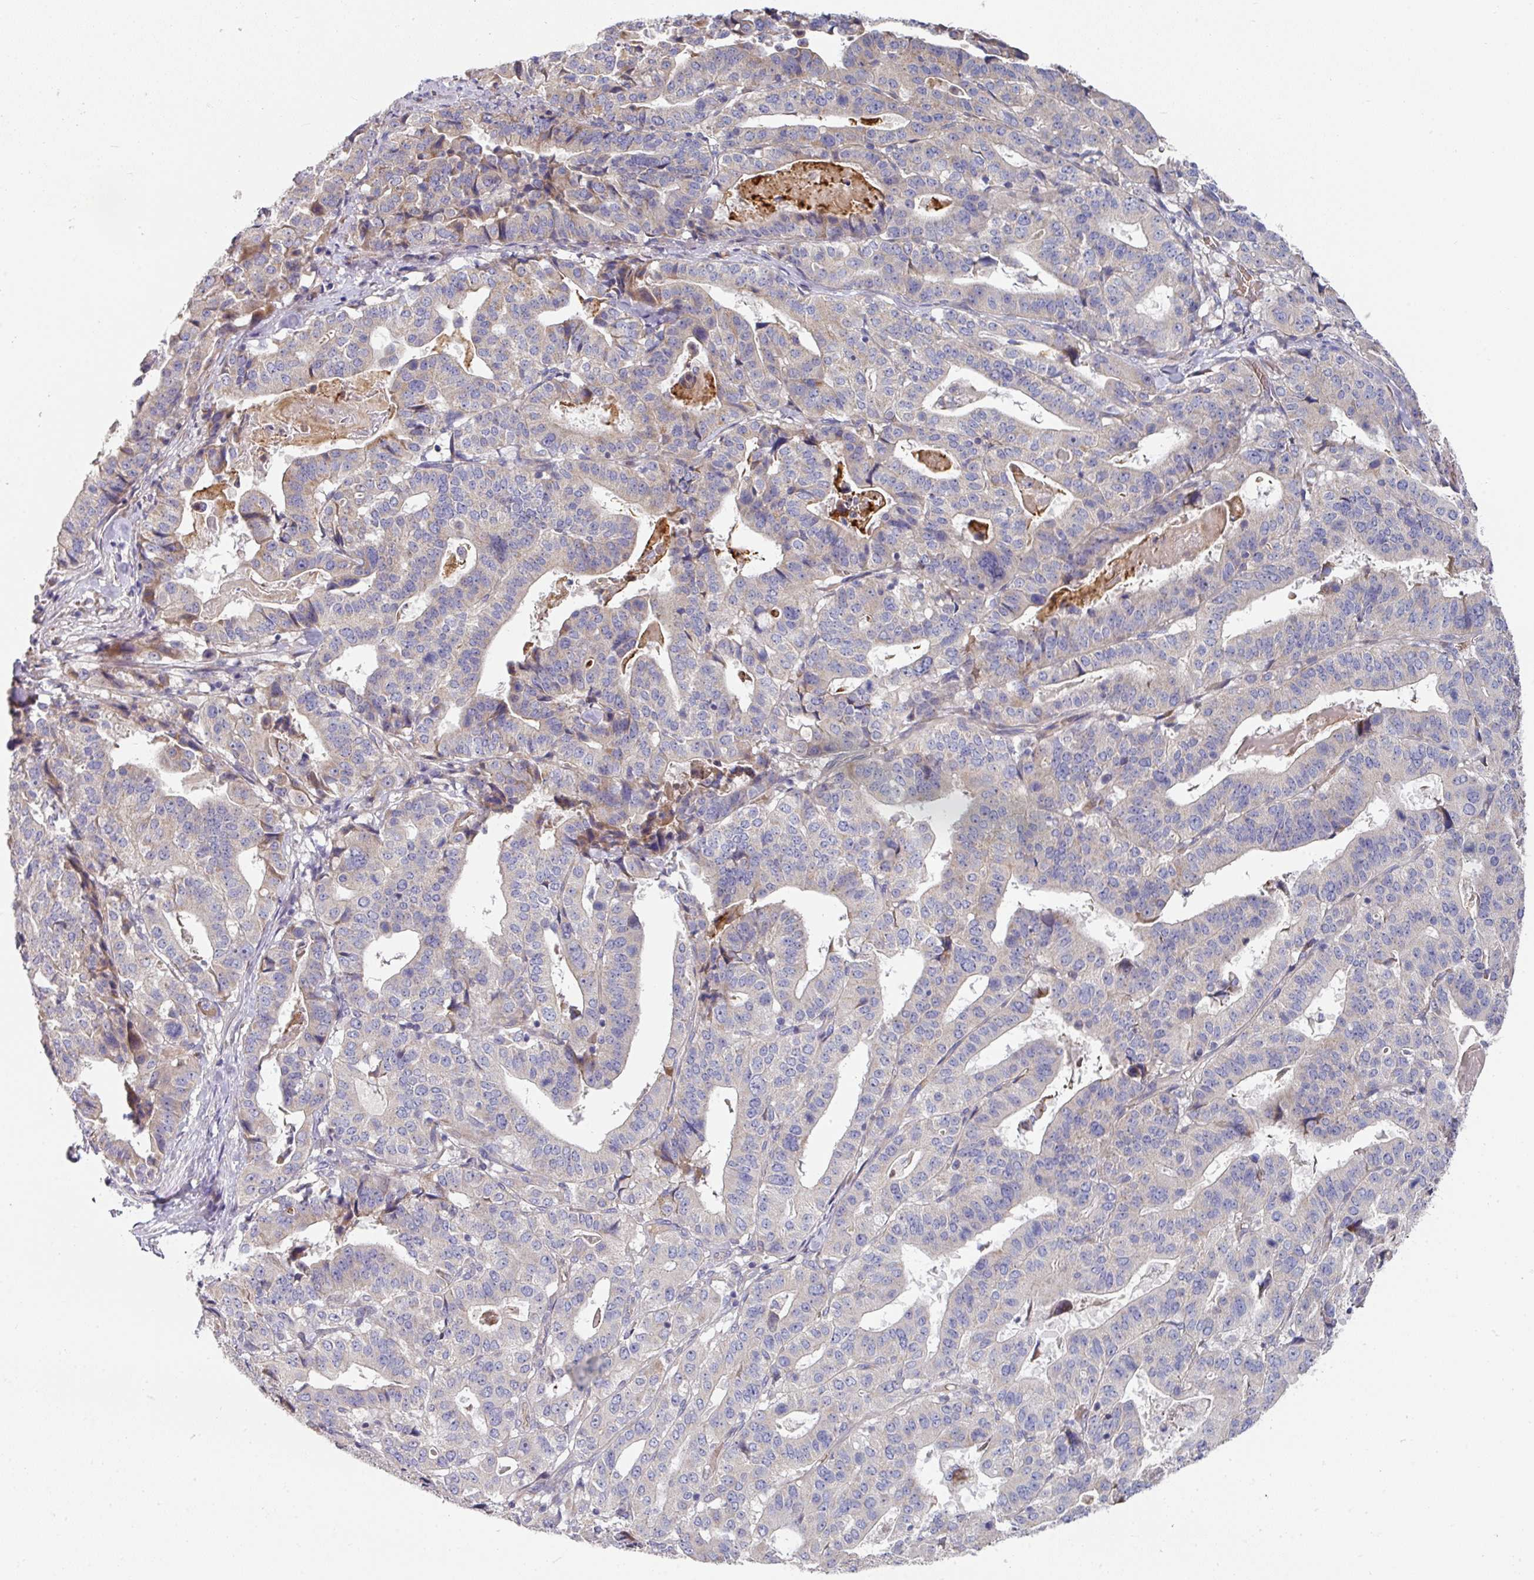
{"staining": {"intensity": "weak", "quantity": "<25%", "location": "cytoplasmic/membranous"}, "tissue": "stomach cancer", "cell_type": "Tumor cells", "image_type": "cancer", "snomed": [{"axis": "morphology", "description": "Adenocarcinoma, NOS"}, {"axis": "topography", "description": "Stomach"}], "caption": "Image shows no protein staining in tumor cells of stomach cancer (adenocarcinoma) tissue.", "gene": "PYROXD2", "patient": {"sex": "male", "age": 48}}